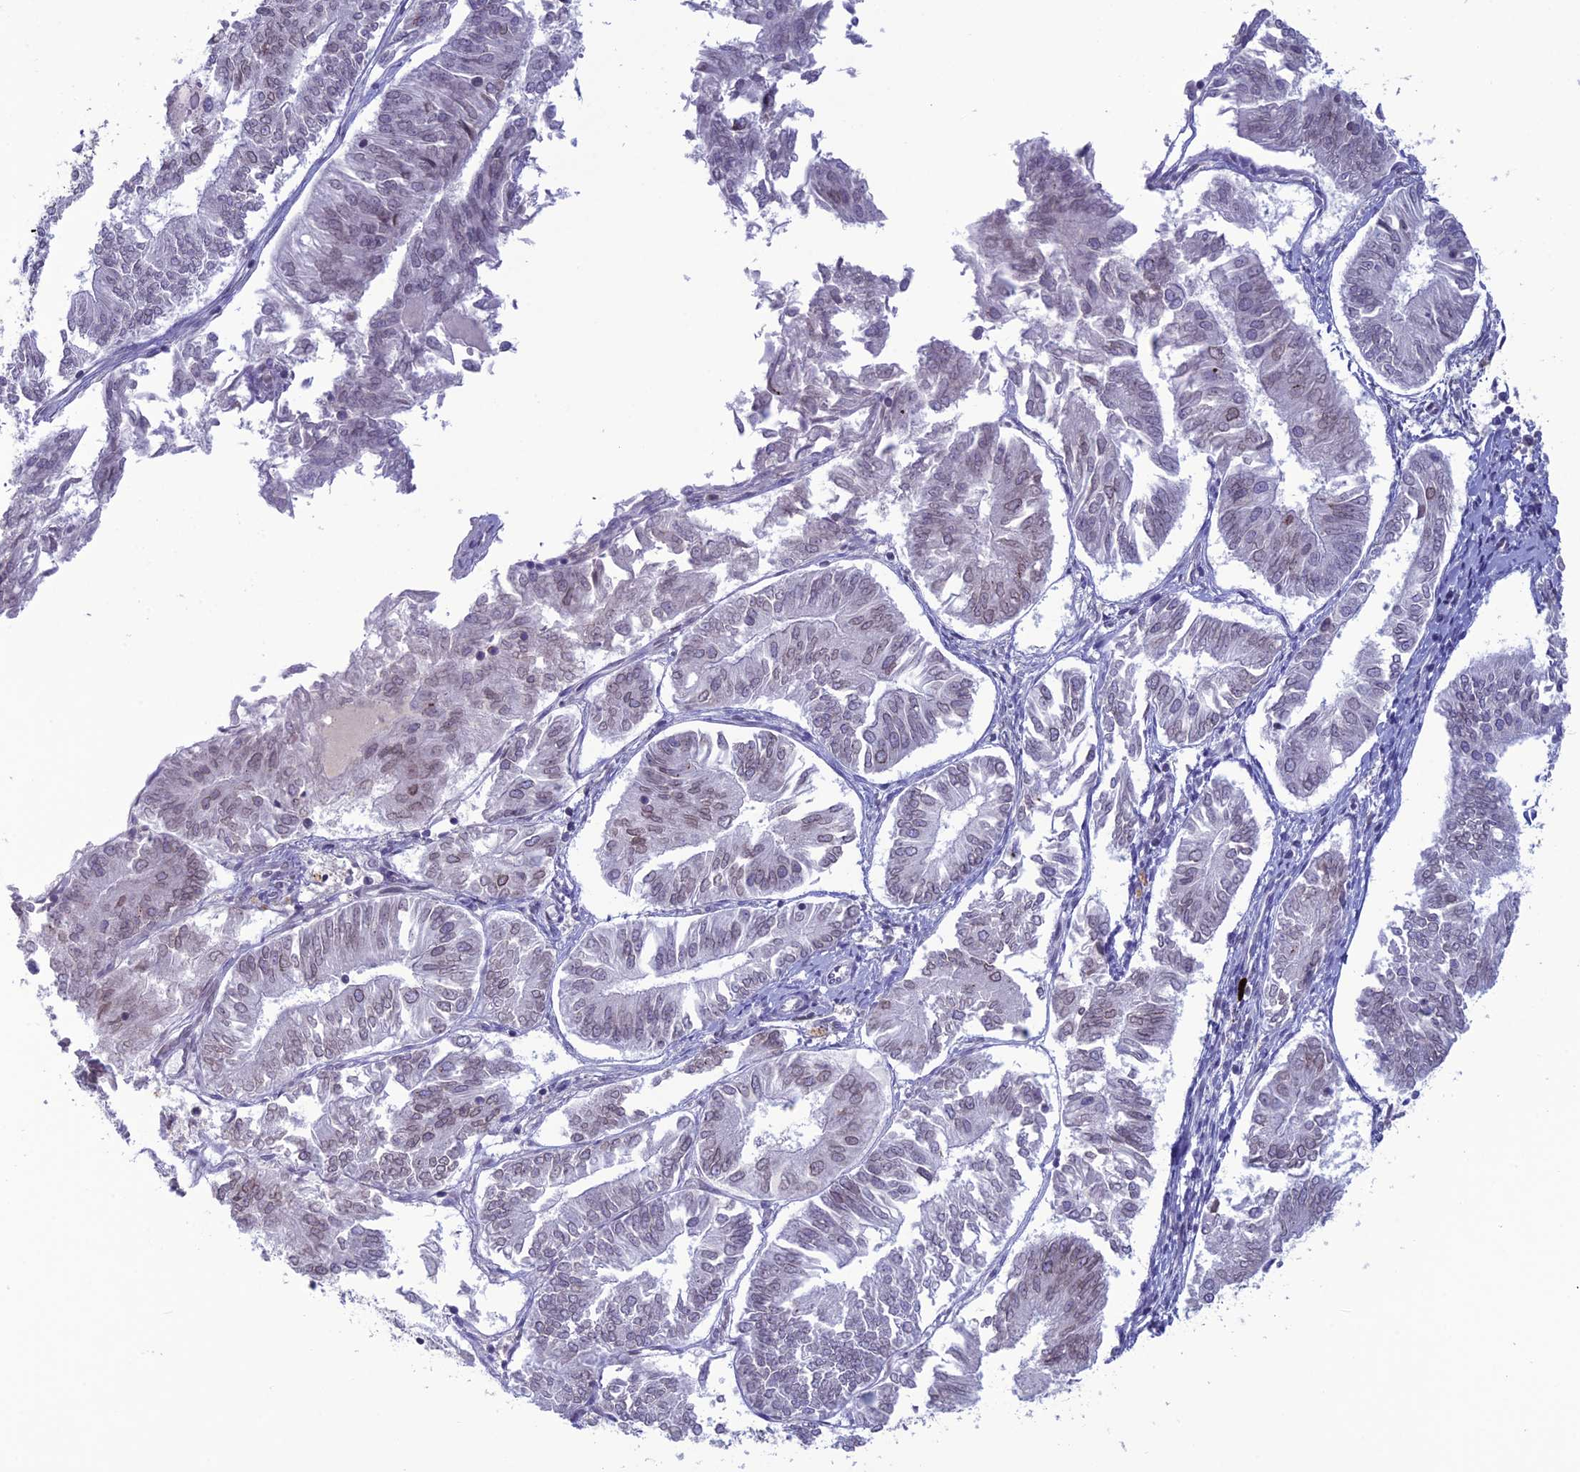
{"staining": {"intensity": "weak", "quantity": "25%-75%", "location": "cytoplasmic/membranous,nuclear"}, "tissue": "endometrial cancer", "cell_type": "Tumor cells", "image_type": "cancer", "snomed": [{"axis": "morphology", "description": "Adenocarcinoma, NOS"}, {"axis": "topography", "description": "Endometrium"}], "caption": "Immunohistochemical staining of human endometrial cancer (adenocarcinoma) shows weak cytoplasmic/membranous and nuclear protein staining in about 25%-75% of tumor cells. (Brightfield microscopy of DAB IHC at high magnification).", "gene": "WDR46", "patient": {"sex": "female", "age": 58}}